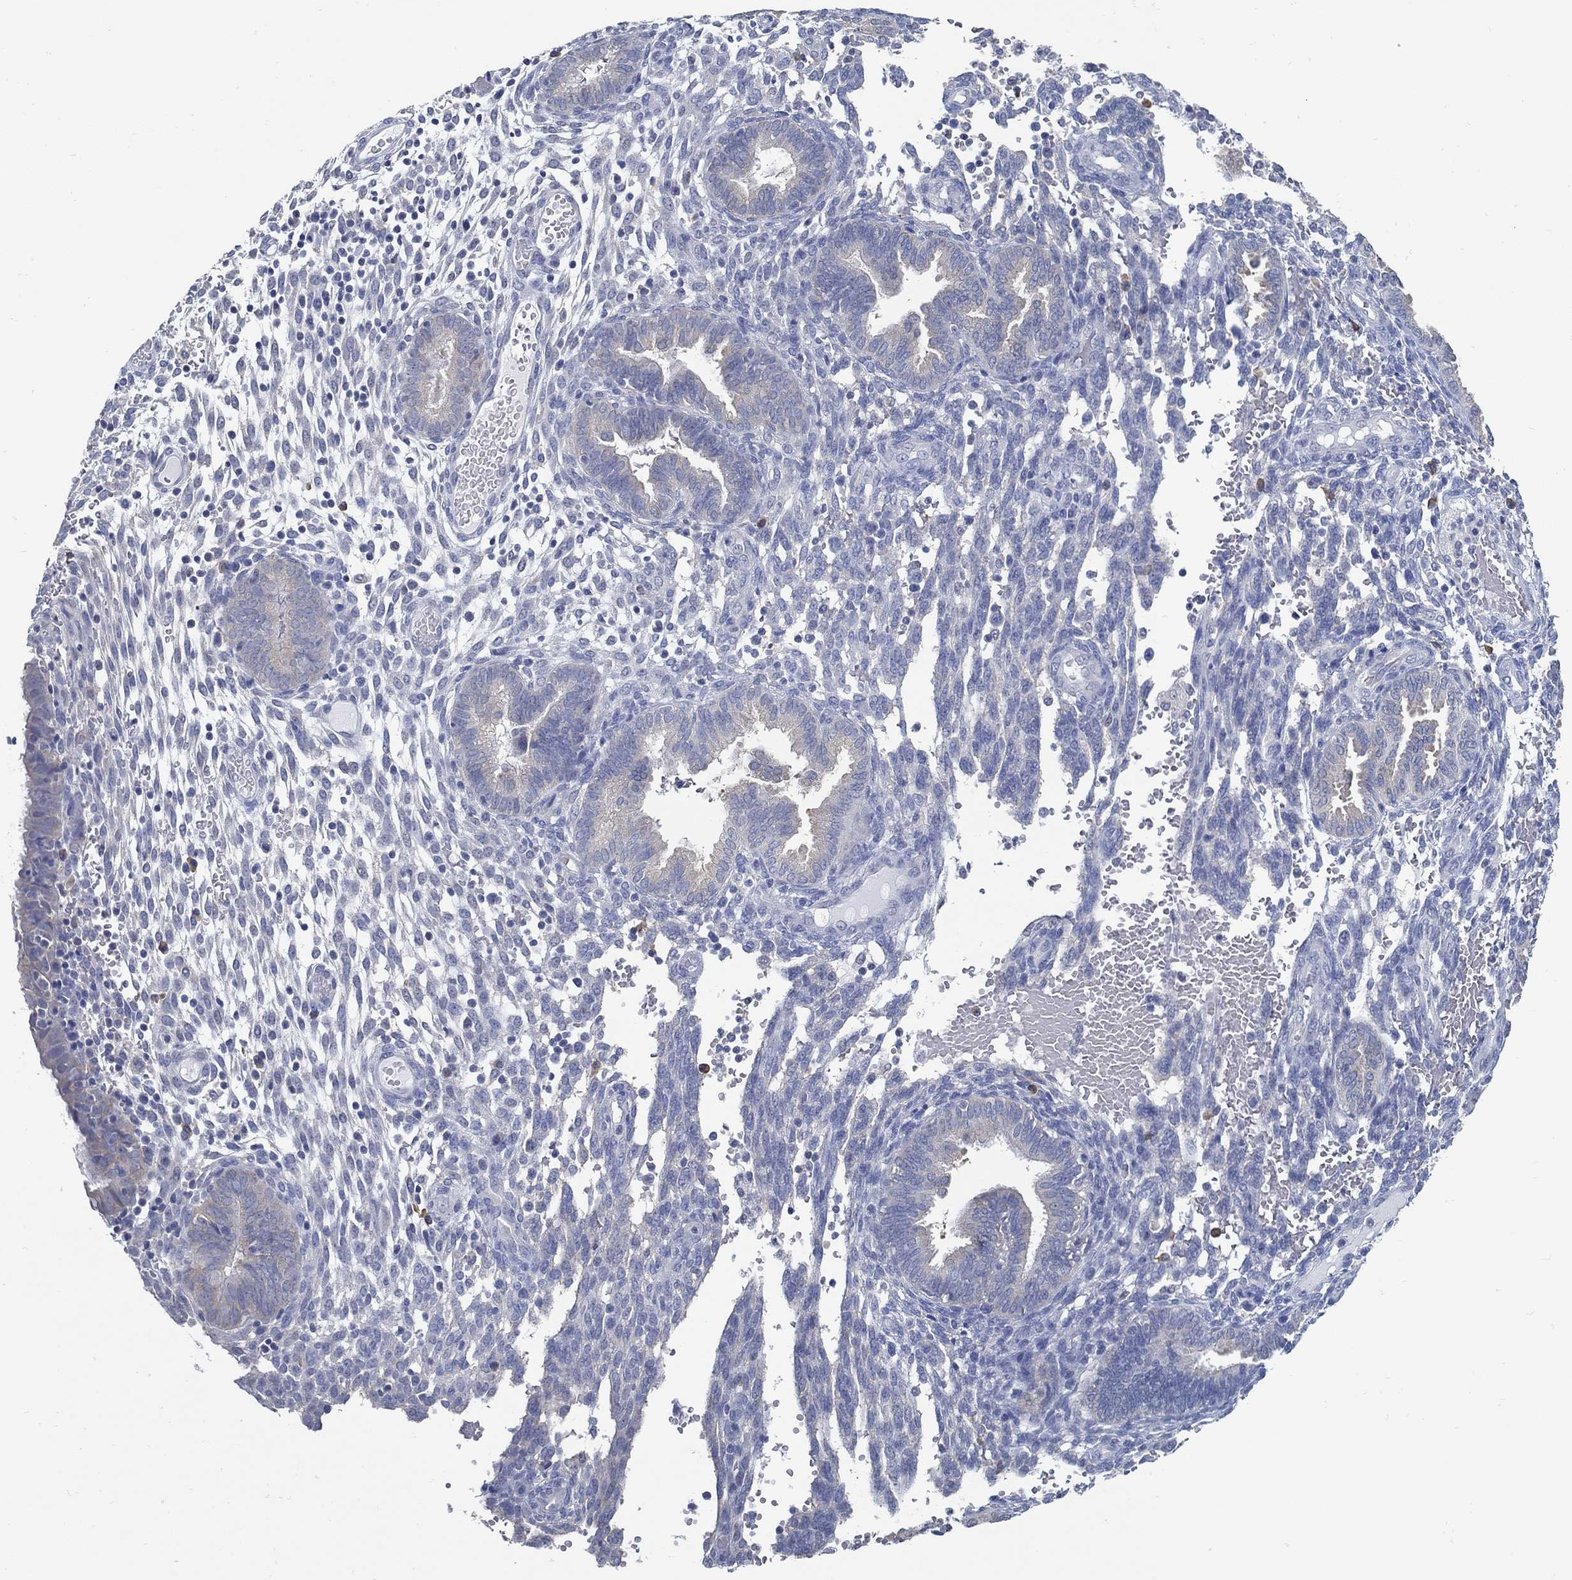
{"staining": {"intensity": "negative", "quantity": "none", "location": "none"}, "tissue": "endometrium", "cell_type": "Cells in endometrial stroma", "image_type": "normal", "snomed": [{"axis": "morphology", "description": "Normal tissue, NOS"}, {"axis": "topography", "description": "Endometrium"}], "caption": "Endometrium was stained to show a protein in brown. There is no significant expression in cells in endometrial stroma. (DAB (3,3'-diaminobenzidine) immunohistochemistry with hematoxylin counter stain).", "gene": "PCDH11X", "patient": {"sex": "female", "age": 42}}